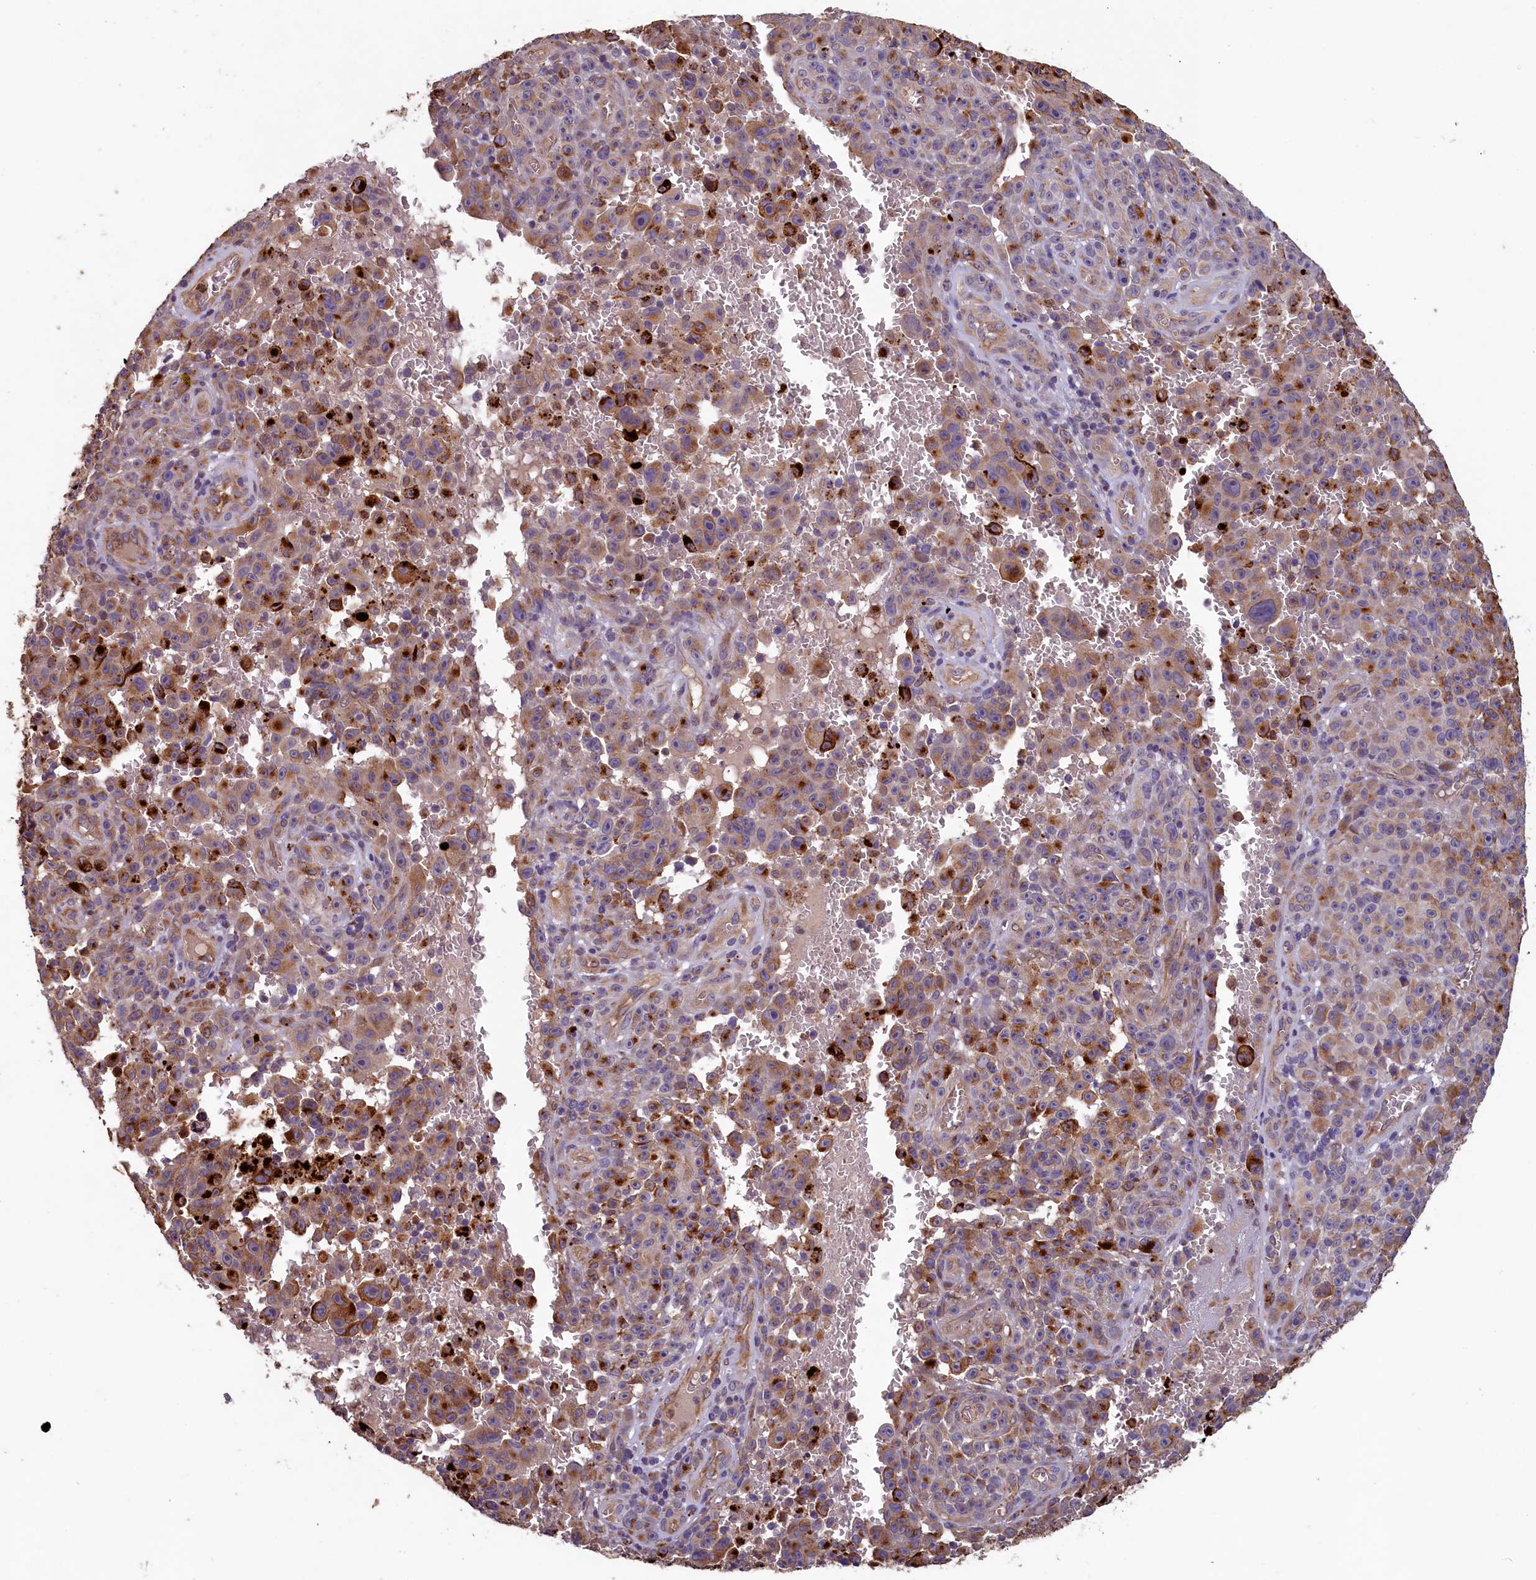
{"staining": {"intensity": "moderate", "quantity": ">75%", "location": "cytoplasmic/membranous"}, "tissue": "melanoma", "cell_type": "Tumor cells", "image_type": "cancer", "snomed": [{"axis": "morphology", "description": "Malignant melanoma, NOS"}, {"axis": "topography", "description": "Skin"}], "caption": "An image showing moderate cytoplasmic/membranous expression in approximately >75% of tumor cells in melanoma, as visualized by brown immunohistochemical staining.", "gene": "ACSBG1", "patient": {"sex": "female", "age": 82}}